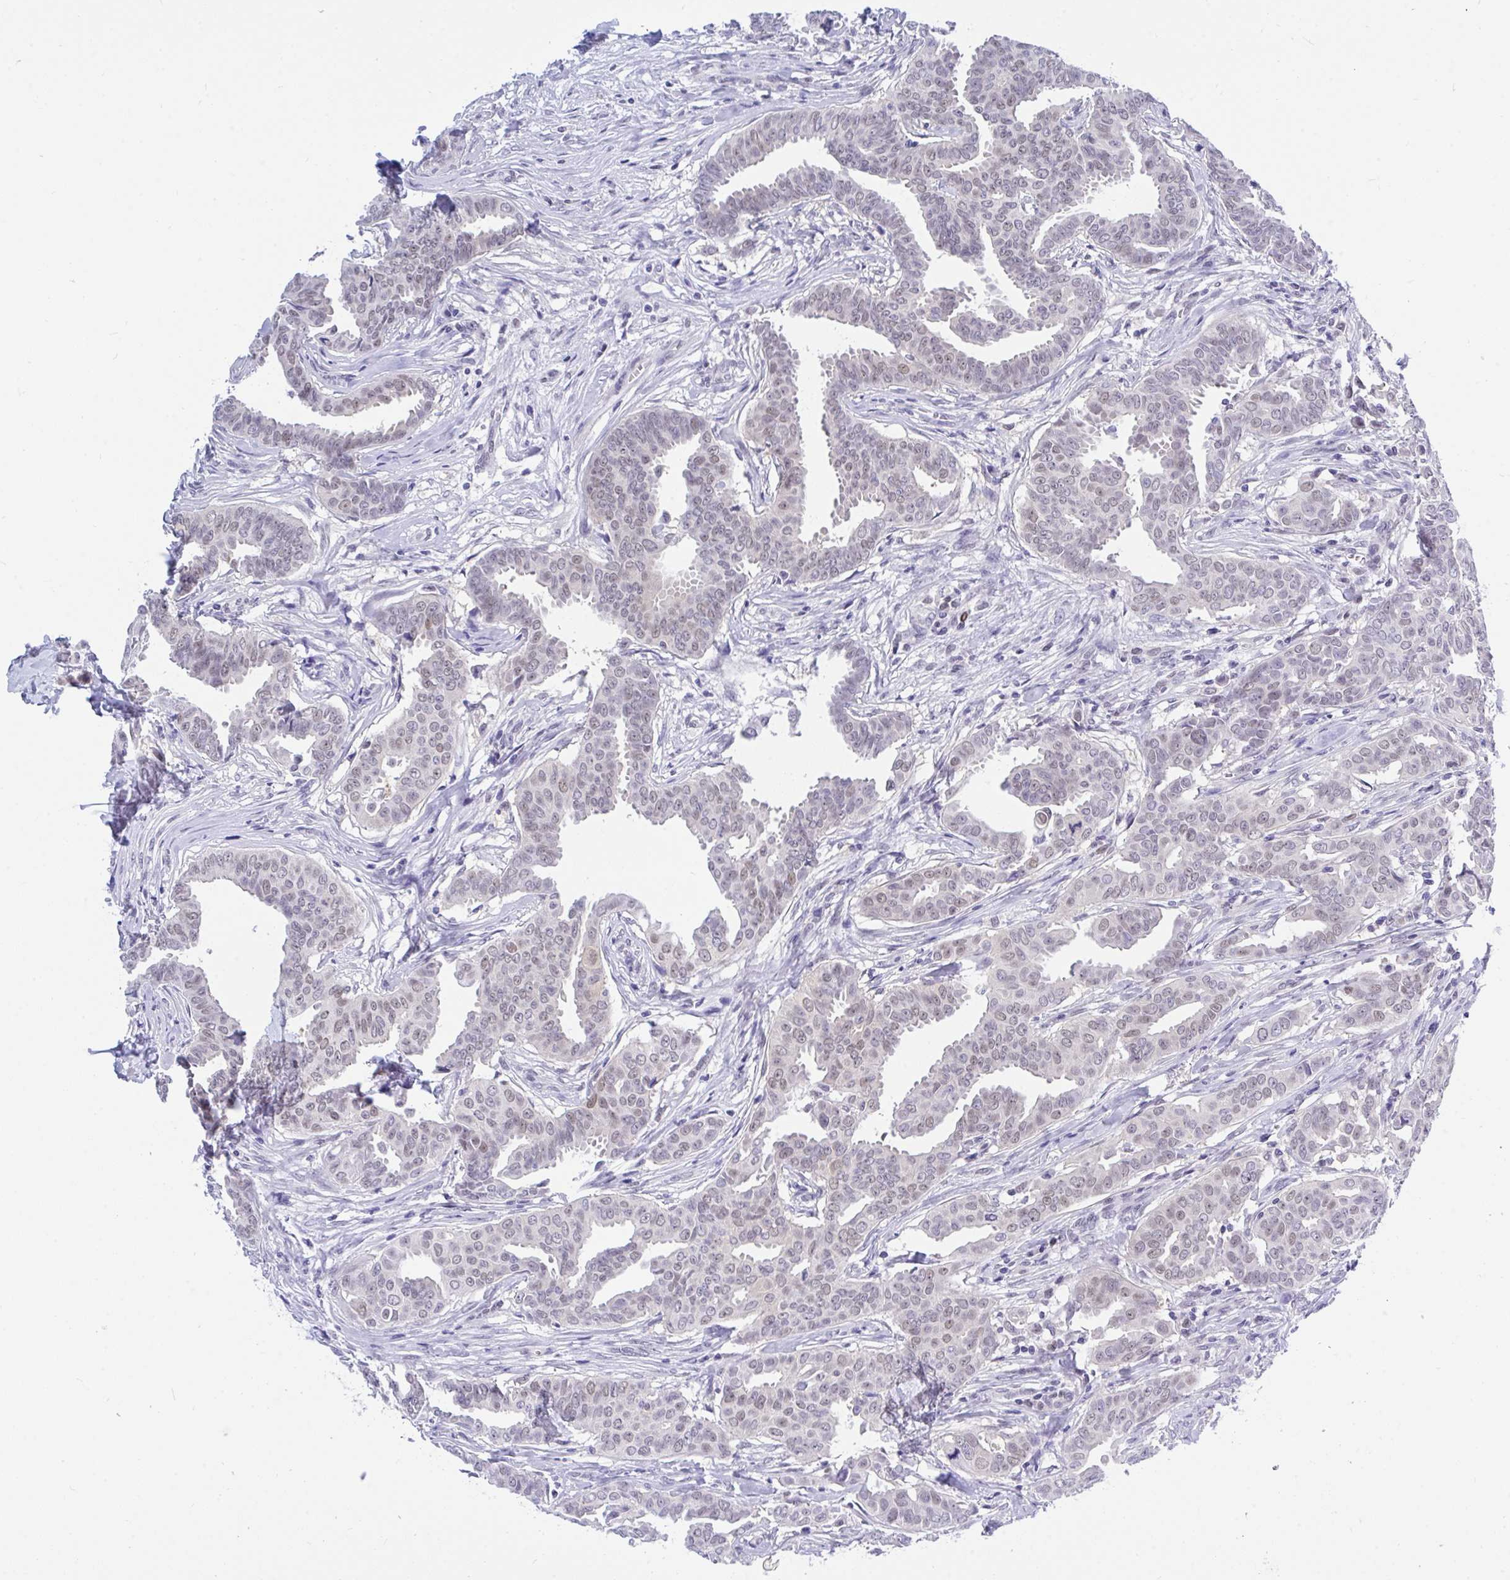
{"staining": {"intensity": "weak", "quantity": "25%-75%", "location": "nuclear"}, "tissue": "breast cancer", "cell_type": "Tumor cells", "image_type": "cancer", "snomed": [{"axis": "morphology", "description": "Duct carcinoma"}, {"axis": "topography", "description": "Breast"}], "caption": "Human breast infiltrating ductal carcinoma stained for a protein (brown) shows weak nuclear positive staining in about 25%-75% of tumor cells.", "gene": "THOP1", "patient": {"sex": "female", "age": 45}}